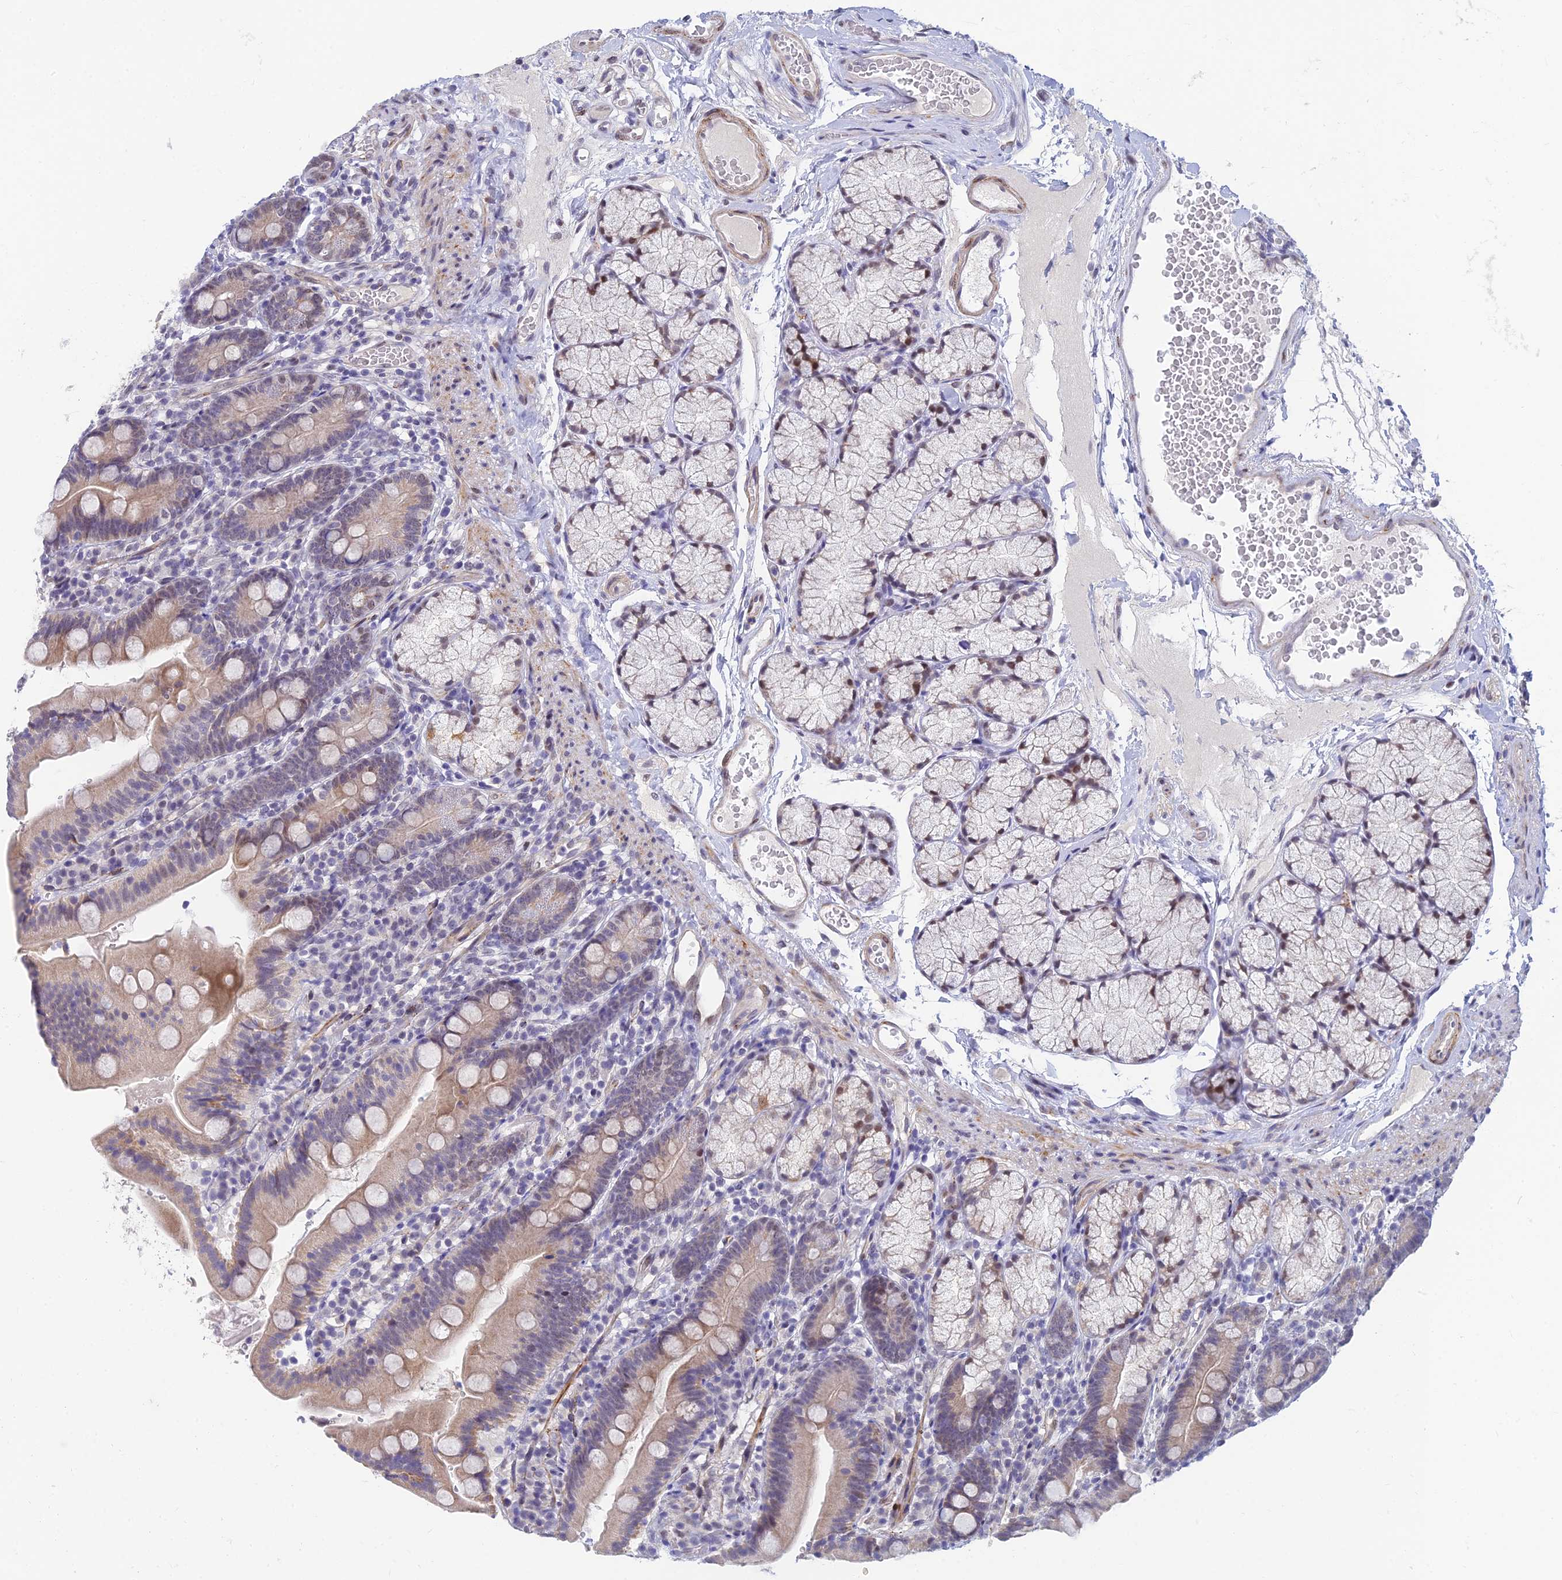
{"staining": {"intensity": "moderate", "quantity": "<25%", "location": "cytoplasmic/membranous"}, "tissue": "duodenum", "cell_type": "Glandular cells", "image_type": "normal", "snomed": [{"axis": "morphology", "description": "Normal tissue, NOS"}, {"axis": "topography", "description": "Duodenum"}], "caption": "The image shows staining of normal duodenum, revealing moderate cytoplasmic/membranous protein staining (brown color) within glandular cells. (Stains: DAB (3,3'-diaminobenzidine) in brown, nuclei in blue, Microscopy: brightfield microscopy at high magnification).", "gene": "CLK4", "patient": {"sex": "female", "age": 67}}